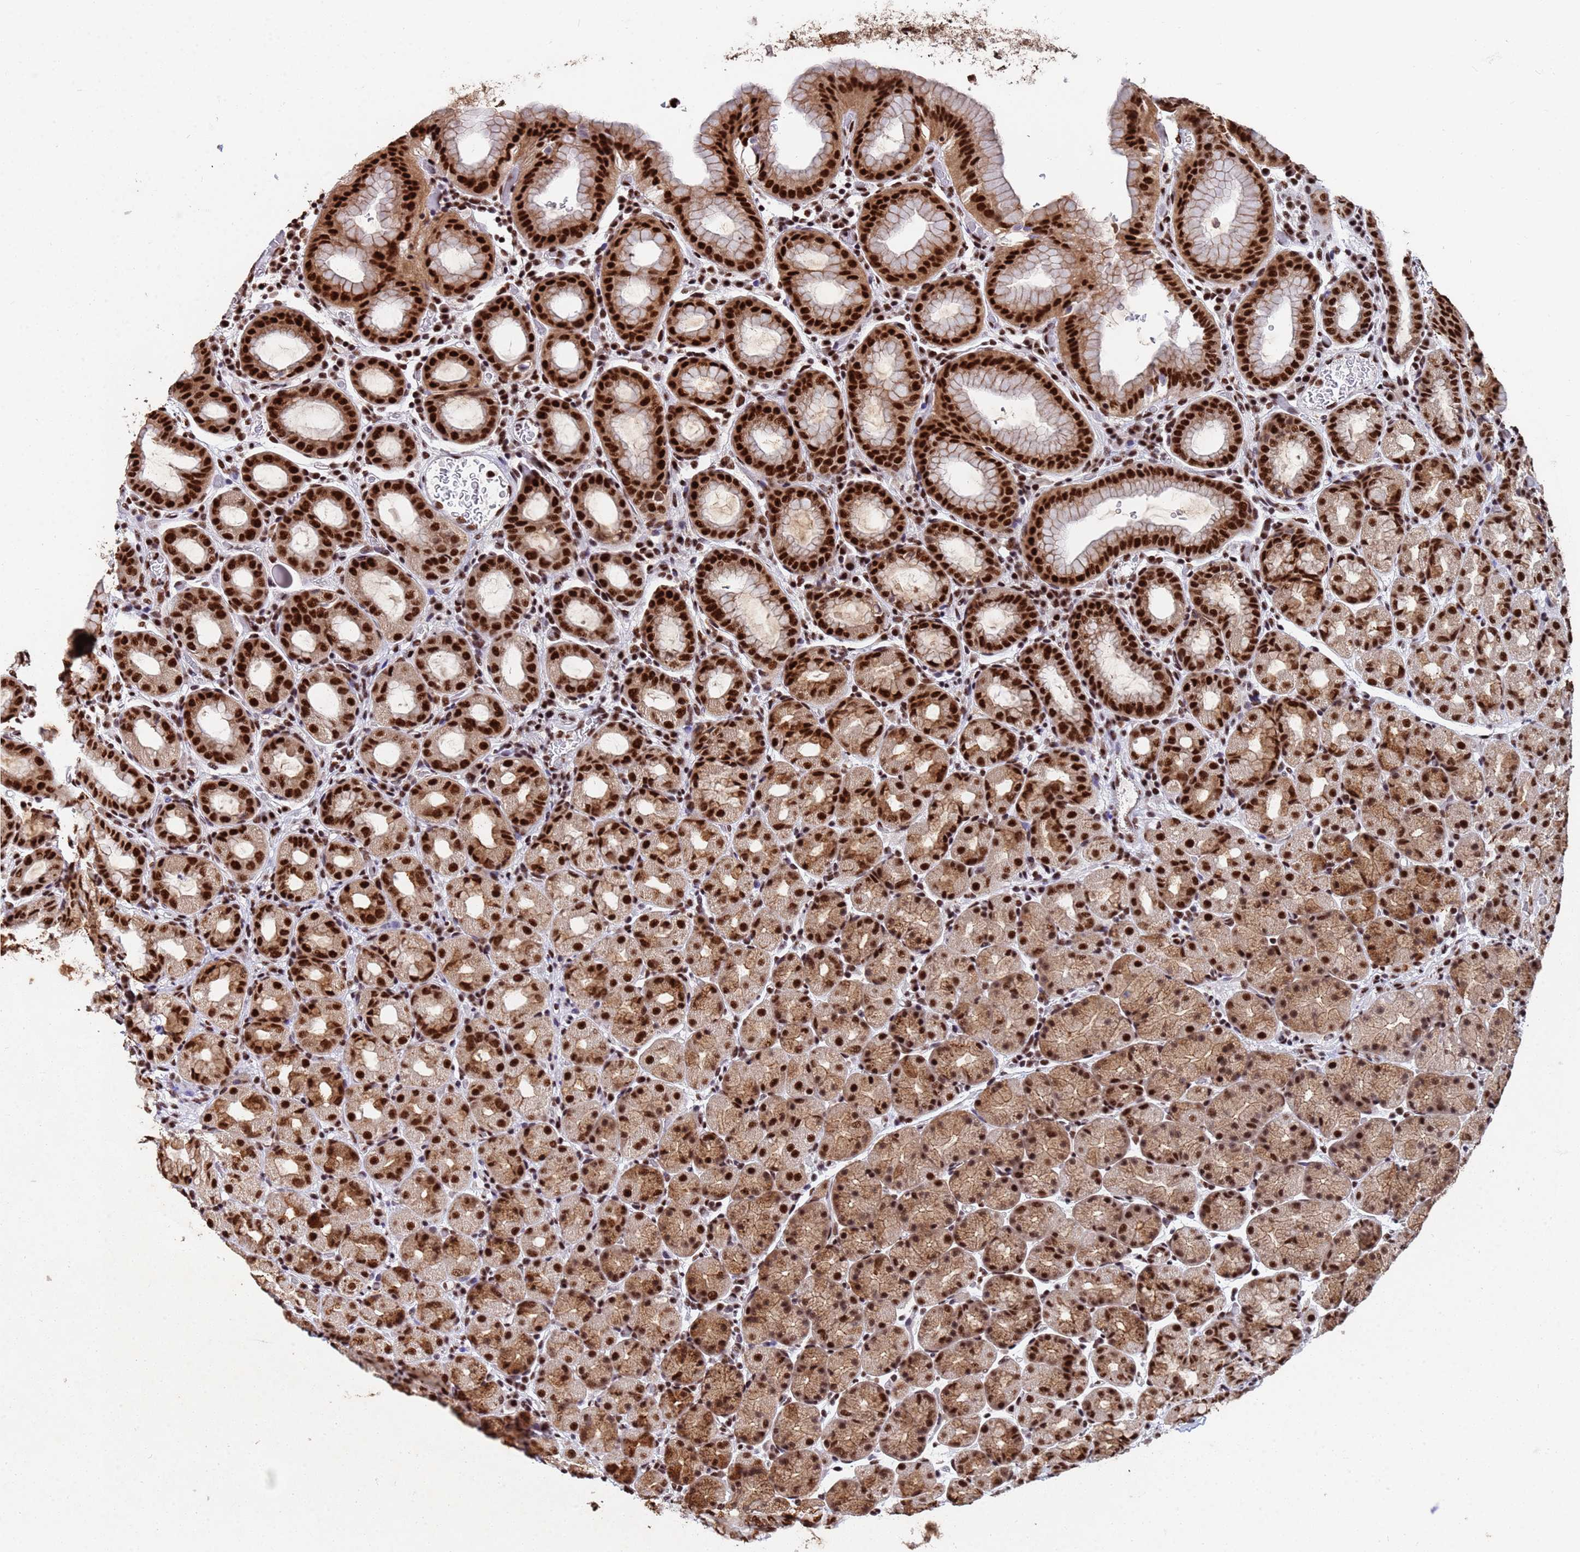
{"staining": {"intensity": "strong", "quantity": ">75%", "location": "cytoplasmic/membranous,nuclear"}, "tissue": "stomach", "cell_type": "Glandular cells", "image_type": "normal", "snomed": [{"axis": "morphology", "description": "Normal tissue, NOS"}, {"axis": "topography", "description": "Stomach, upper"}, {"axis": "topography", "description": "Stomach, lower"}, {"axis": "topography", "description": "Small intestine"}], "caption": "Protein expression analysis of normal human stomach reveals strong cytoplasmic/membranous,nuclear expression in about >75% of glandular cells. The staining is performed using DAB brown chromogen to label protein expression. The nuclei are counter-stained blue using hematoxylin.", "gene": "SF3B2", "patient": {"sex": "male", "age": 68}}